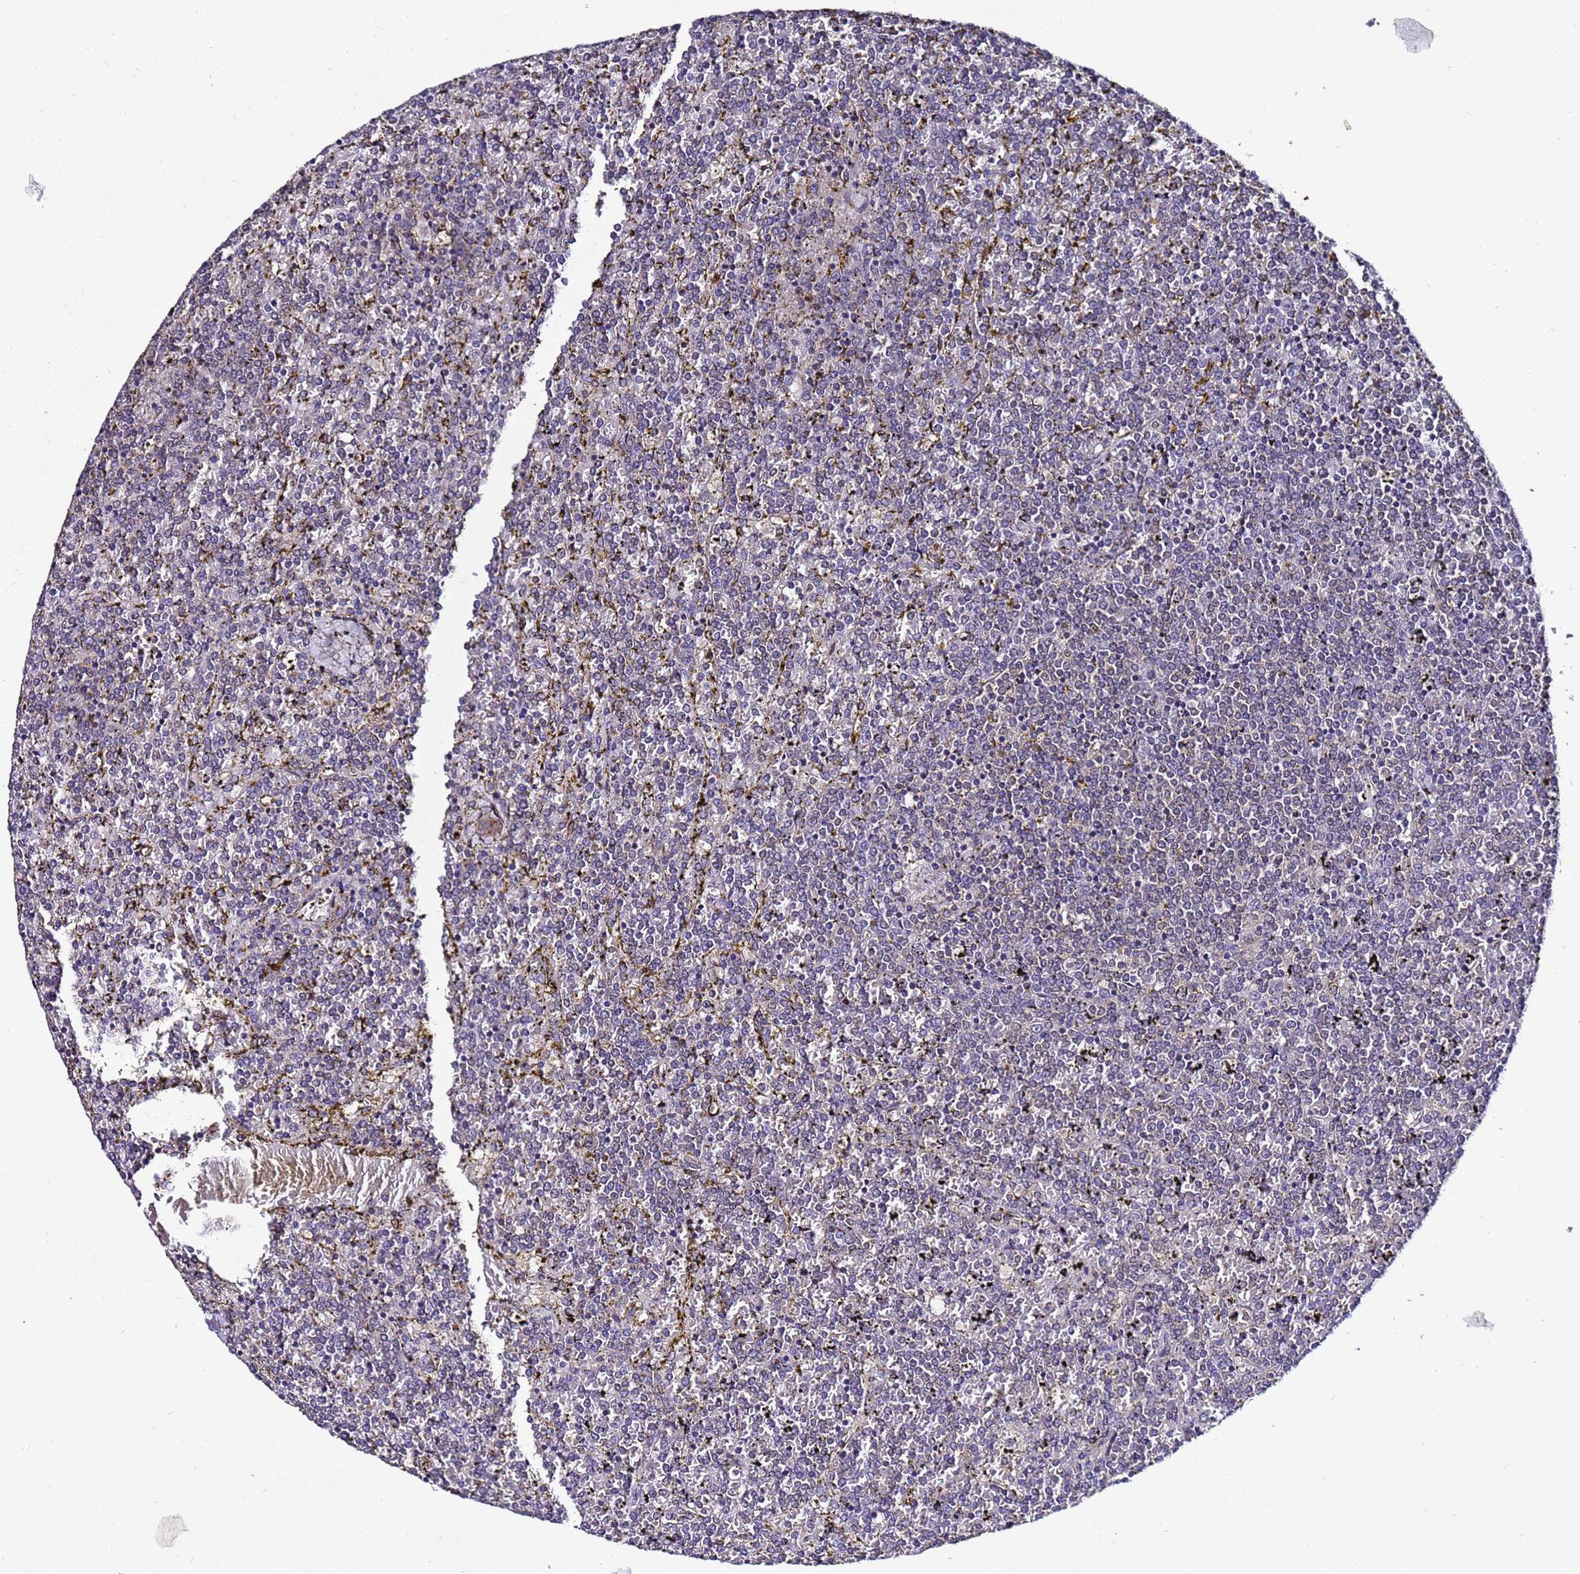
{"staining": {"intensity": "negative", "quantity": "none", "location": "none"}, "tissue": "lymphoma", "cell_type": "Tumor cells", "image_type": "cancer", "snomed": [{"axis": "morphology", "description": "Malignant lymphoma, non-Hodgkin's type, Low grade"}, {"axis": "topography", "description": "Spleen"}], "caption": "Tumor cells show no significant protein positivity in lymphoma.", "gene": "ANKRD17", "patient": {"sex": "female", "age": 19}}